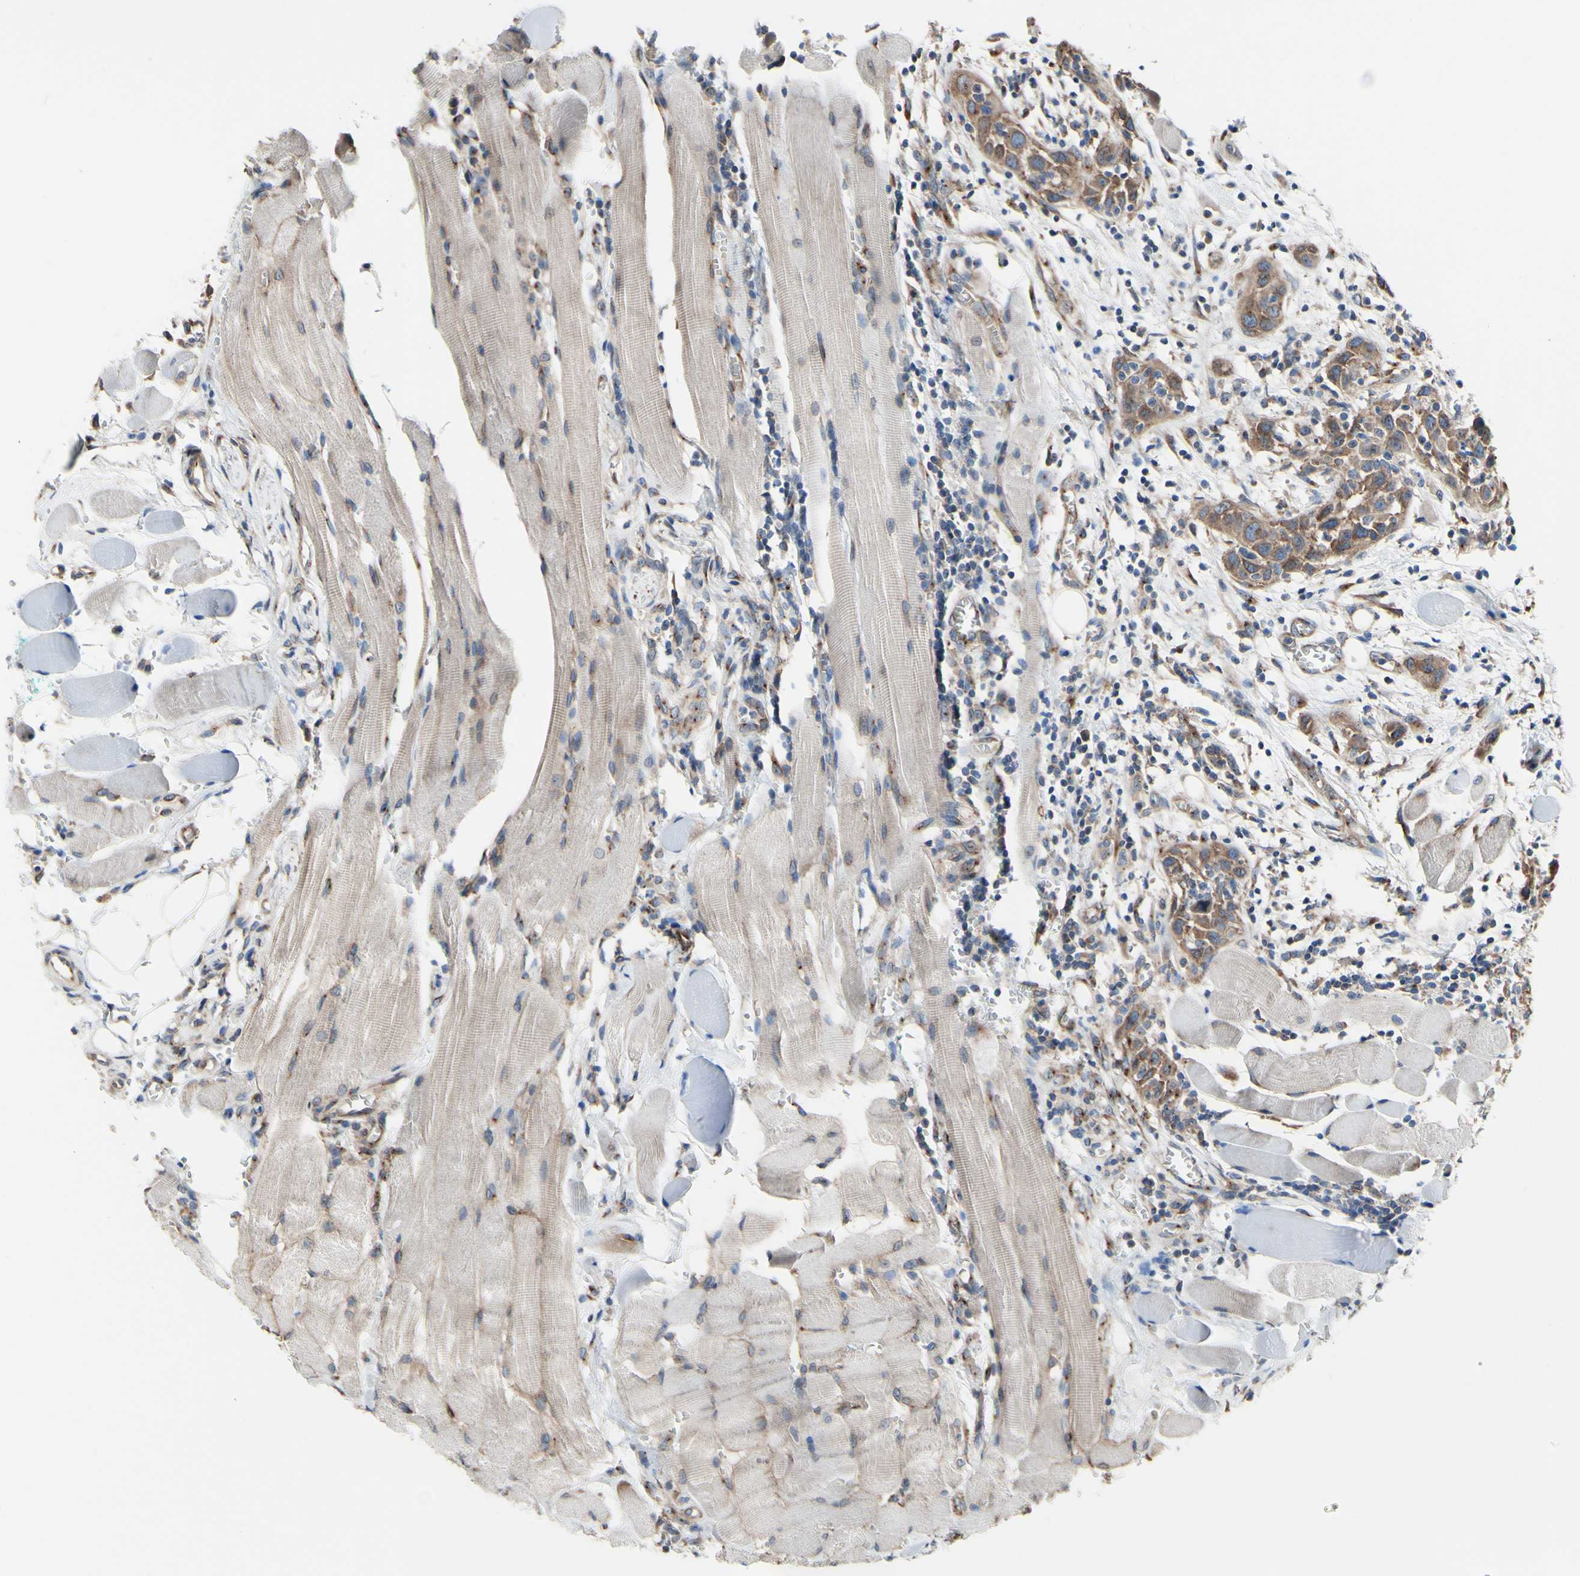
{"staining": {"intensity": "moderate", "quantity": ">75%", "location": "cytoplasmic/membranous"}, "tissue": "head and neck cancer", "cell_type": "Tumor cells", "image_type": "cancer", "snomed": [{"axis": "morphology", "description": "Squamous cell carcinoma, NOS"}, {"axis": "topography", "description": "Oral tissue"}, {"axis": "topography", "description": "Head-Neck"}], "caption": "Approximately >75% of tumor cells in head and neck squamous cell carcinoma demonstrate moderate cytoplasmic/membranous protein positivity as visualized by brown immunohistochemical staining.", "gene": "LRIG3", "patient": {"sex": "female", "age": 50}}